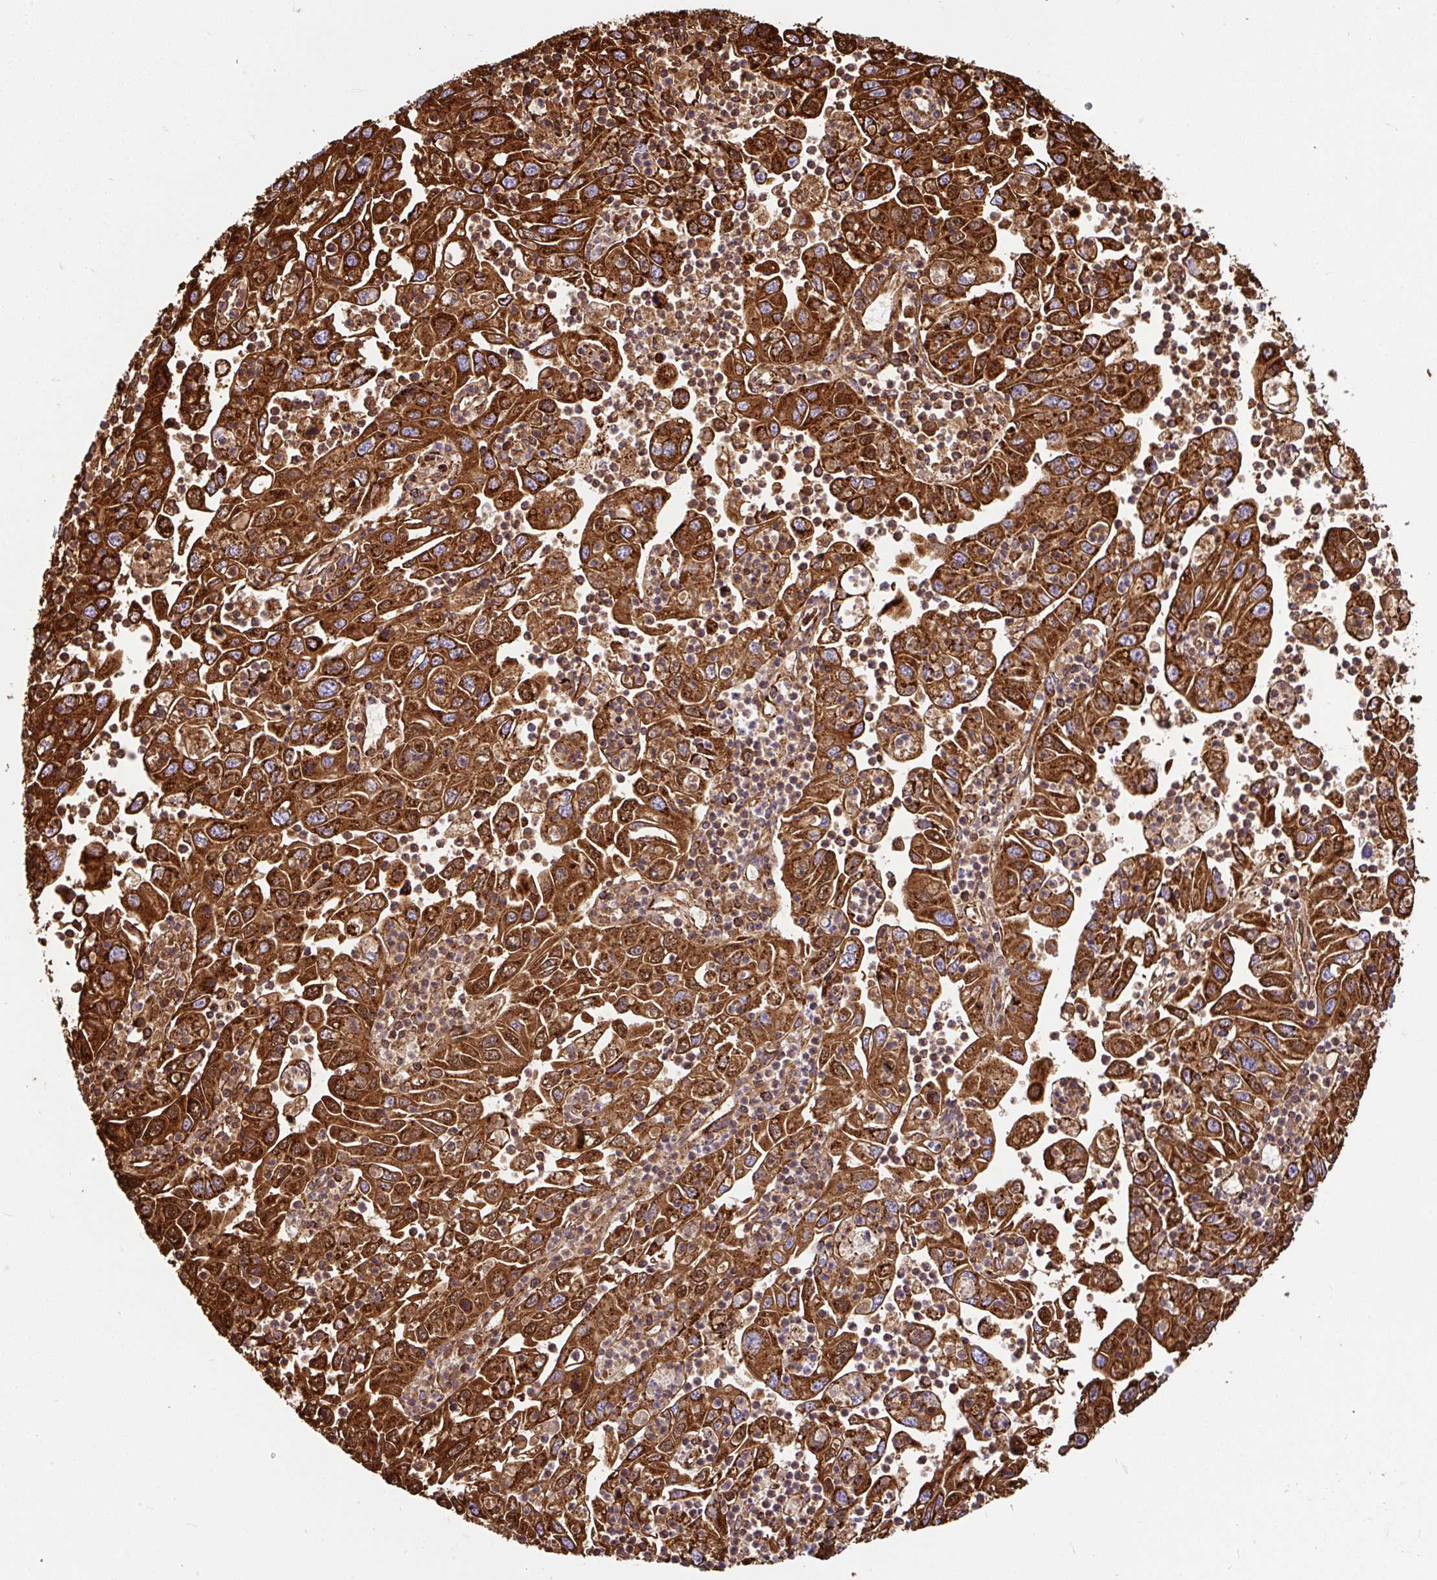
{"staining": {"intensity": "strong", "quantity": ">75%", "location": "cytoplasmic/membranous"}, "tissue": "endometrial cancer", "cell_type": "Tumor cells", "image_type": "cancer", "snomed": [{"axis": "morphology", "description": "Adenocarcinoma, NOS"}, {"axis": "topography", "description": "Uterus"}], "caption": "Adenocarcinoma (endometrial) tissue exhibits strong cytoplasmic/membranous staining in about >75% of tumor cells (DAB = brown stain, brightfield microscopy at high magnification).", "gene": "ANKRD33B", "patient": {"sex": "female", "age": 62}}